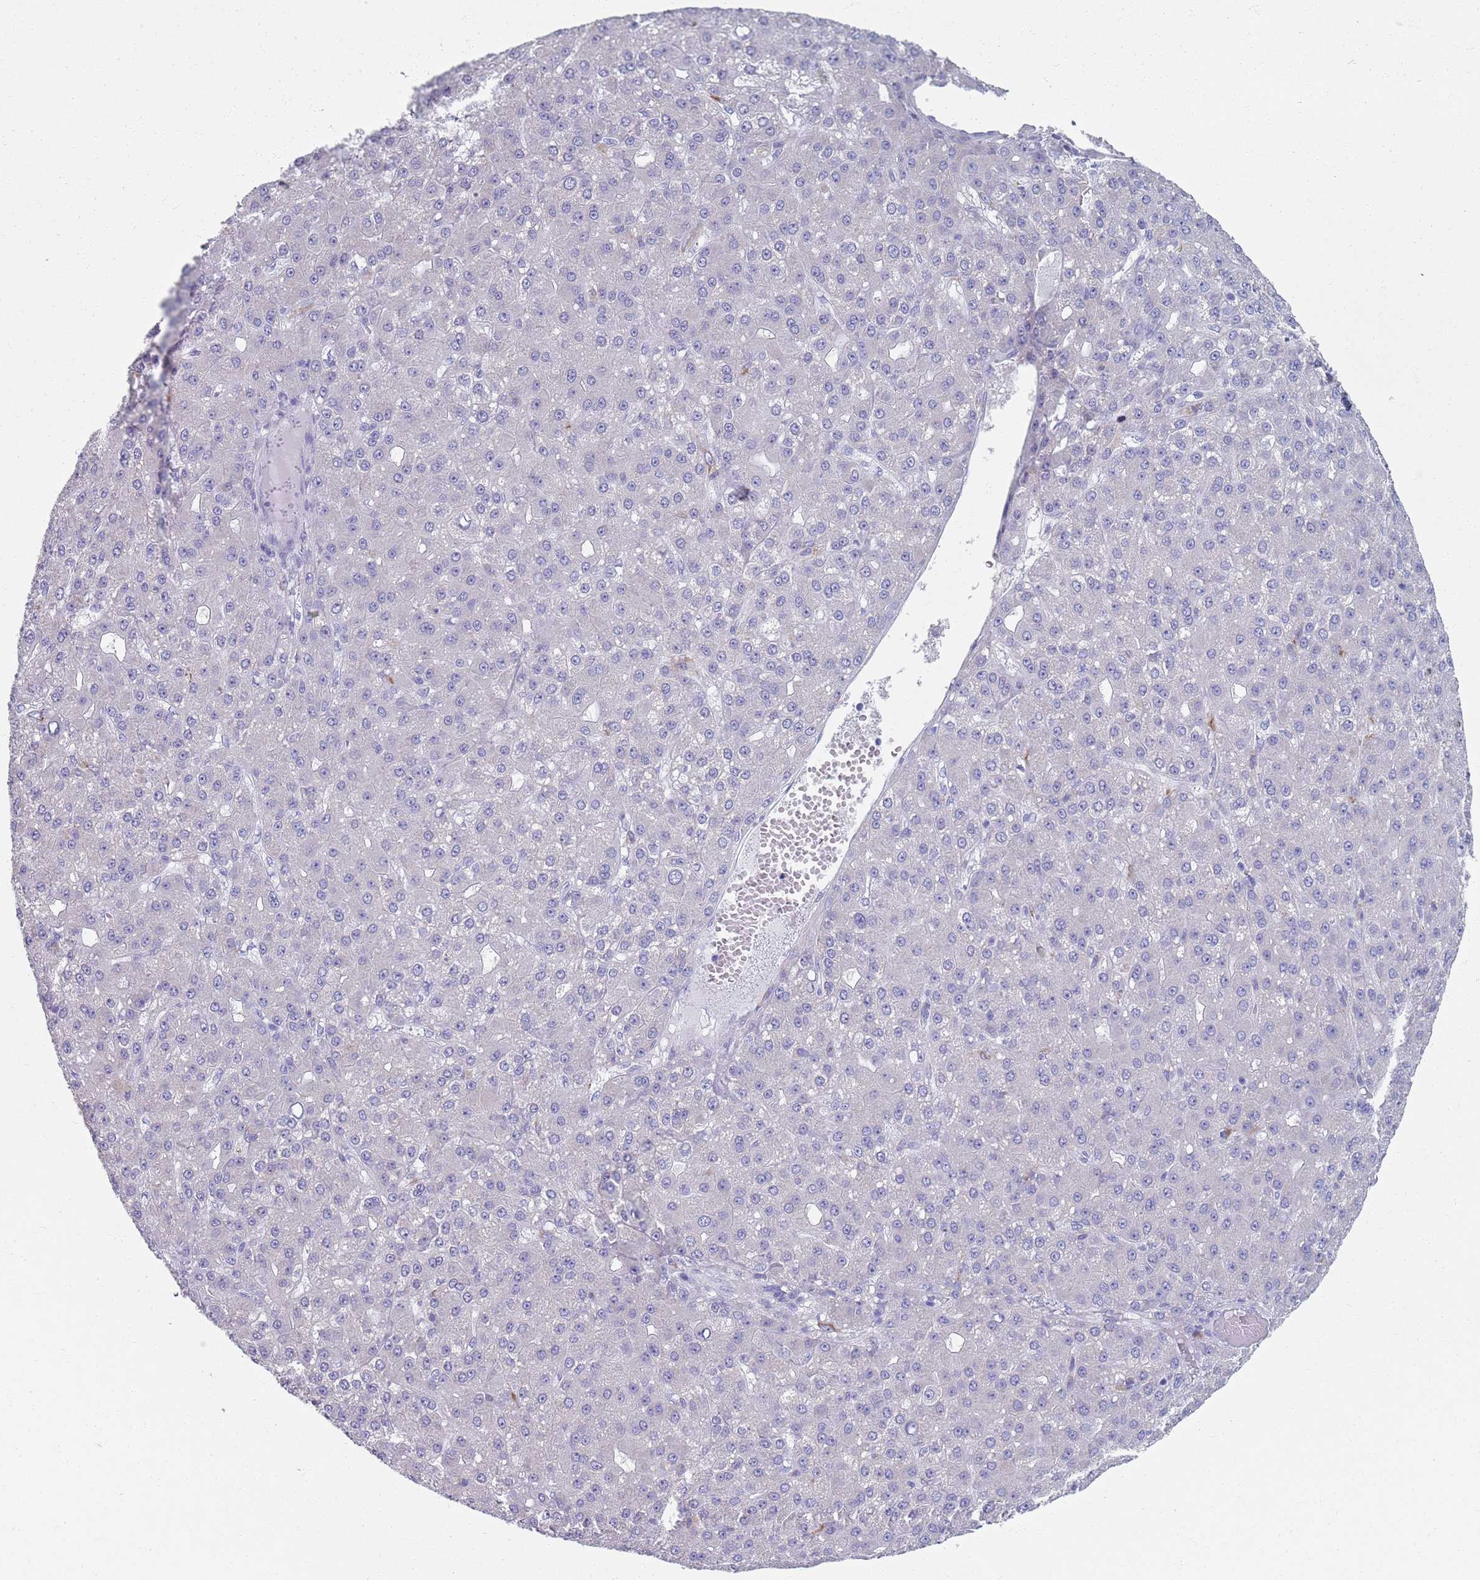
{"staining": {"intensity": "negative", "quantity": "none", "location": "none"}, "tissue": "liver cancer", "cell_type": "Tumor cells", "image_type": "cancer", "snomed": [{"axis": "morphology", "description": "Carcinoma, Hepatocellular, NOS"}, {"axis": "topography", "description": "Liver"}], "caption": "Liver hepatocellular carcinoma was stained to show a protein in brown. There is no significant expression in tumor cells.", "gene": "PLOD1", "patient": {"sex": "male", "age": 67}}